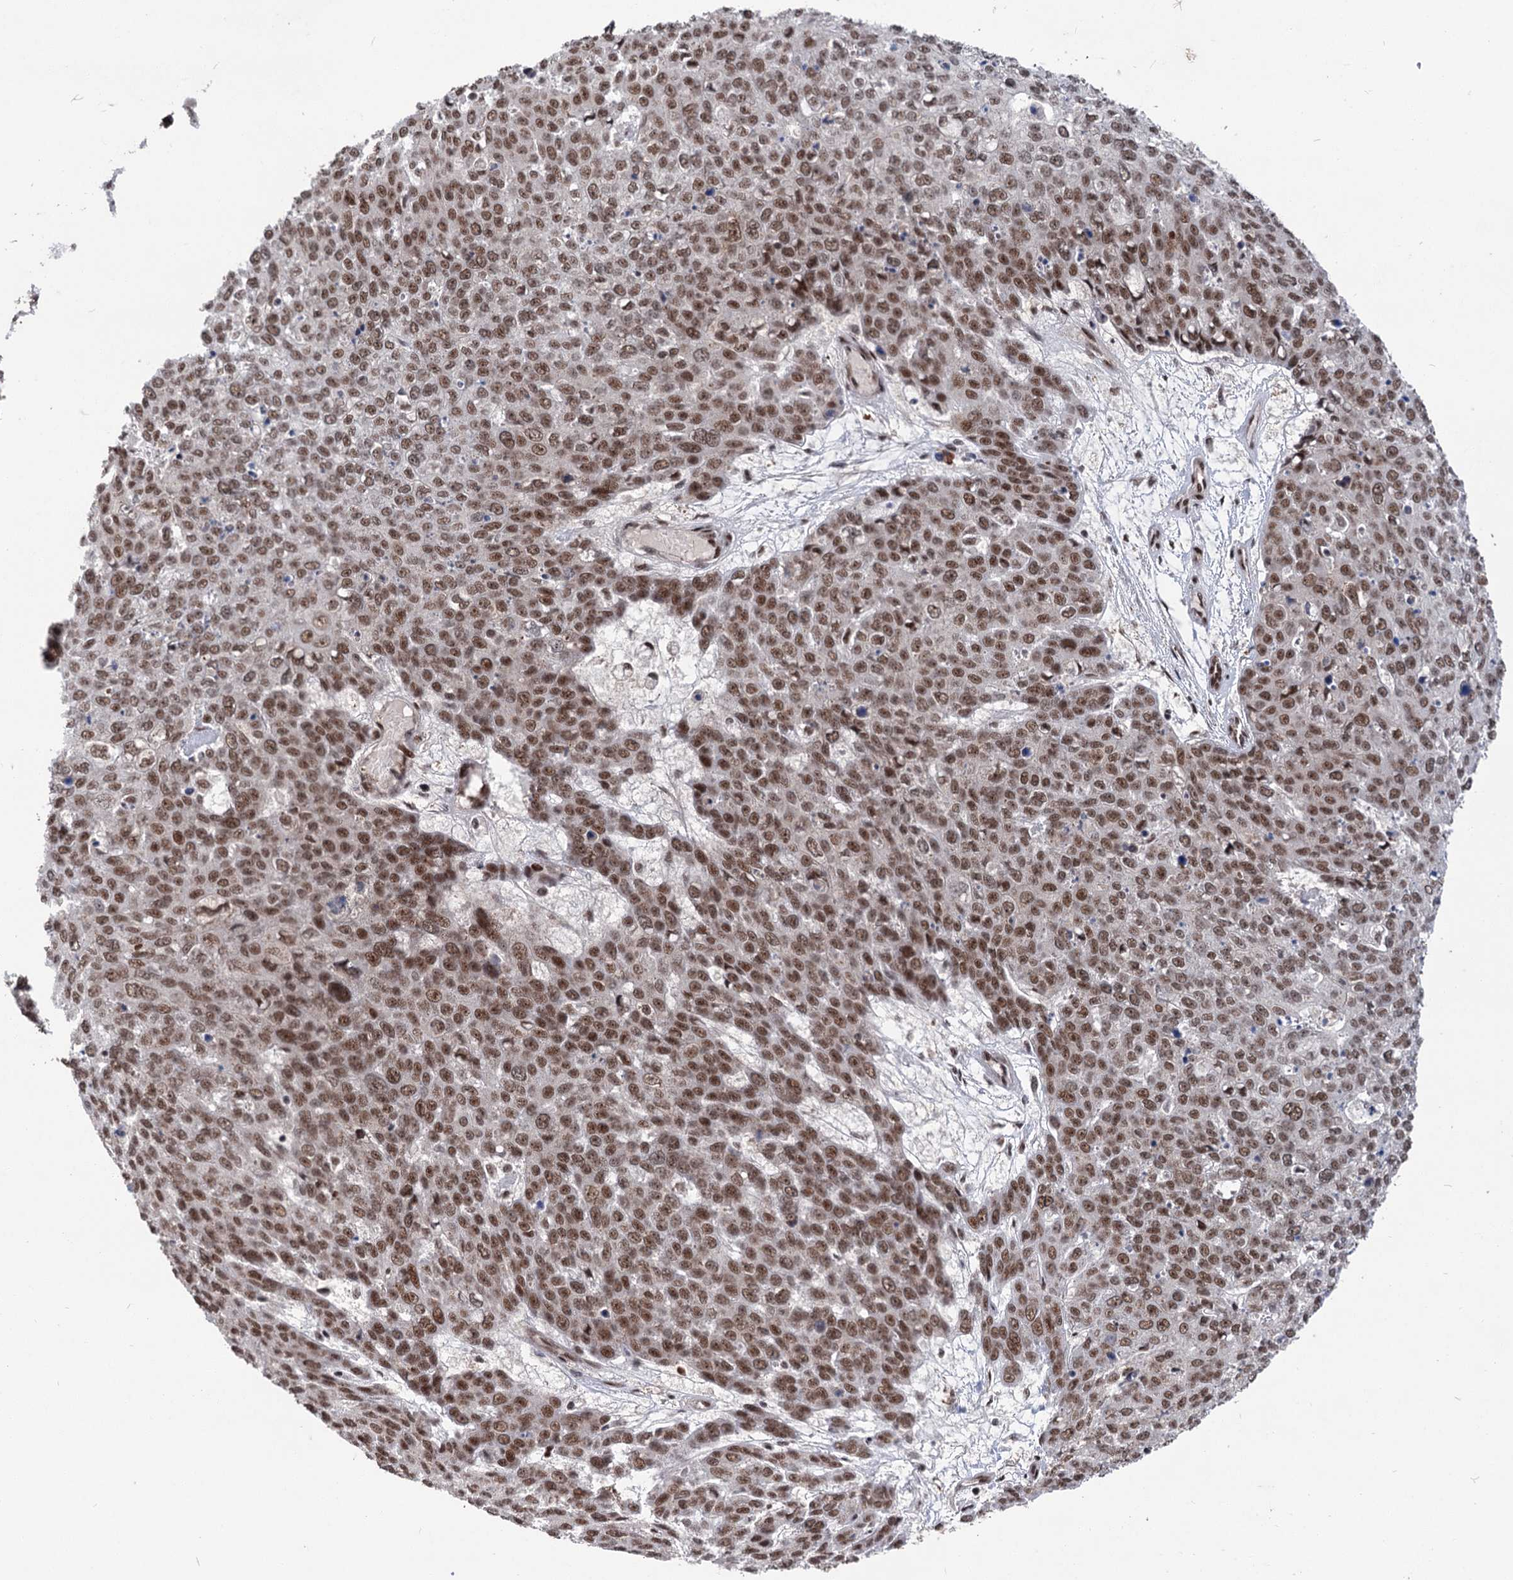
{"staining": {"intensity": "strong", "quantity": ">75%", "location": "nuclear"}, "tissue": "skin cancer", "cell_type": "Tumor cells", "image_type": "cancer", "snomed": [{"axis": "morphology", "description": "Squamous cell carcinoma, NOS"}, {"axis": "topography", "description": "Skin"}], "caption": "Protein expression by IHC shows strong nuclear staining in approximately >75% of tumor cells in skin cancer (squamous cell carcinoma).", "gene": "MAML1", "patient": {"sex": "male", "age": 71}}